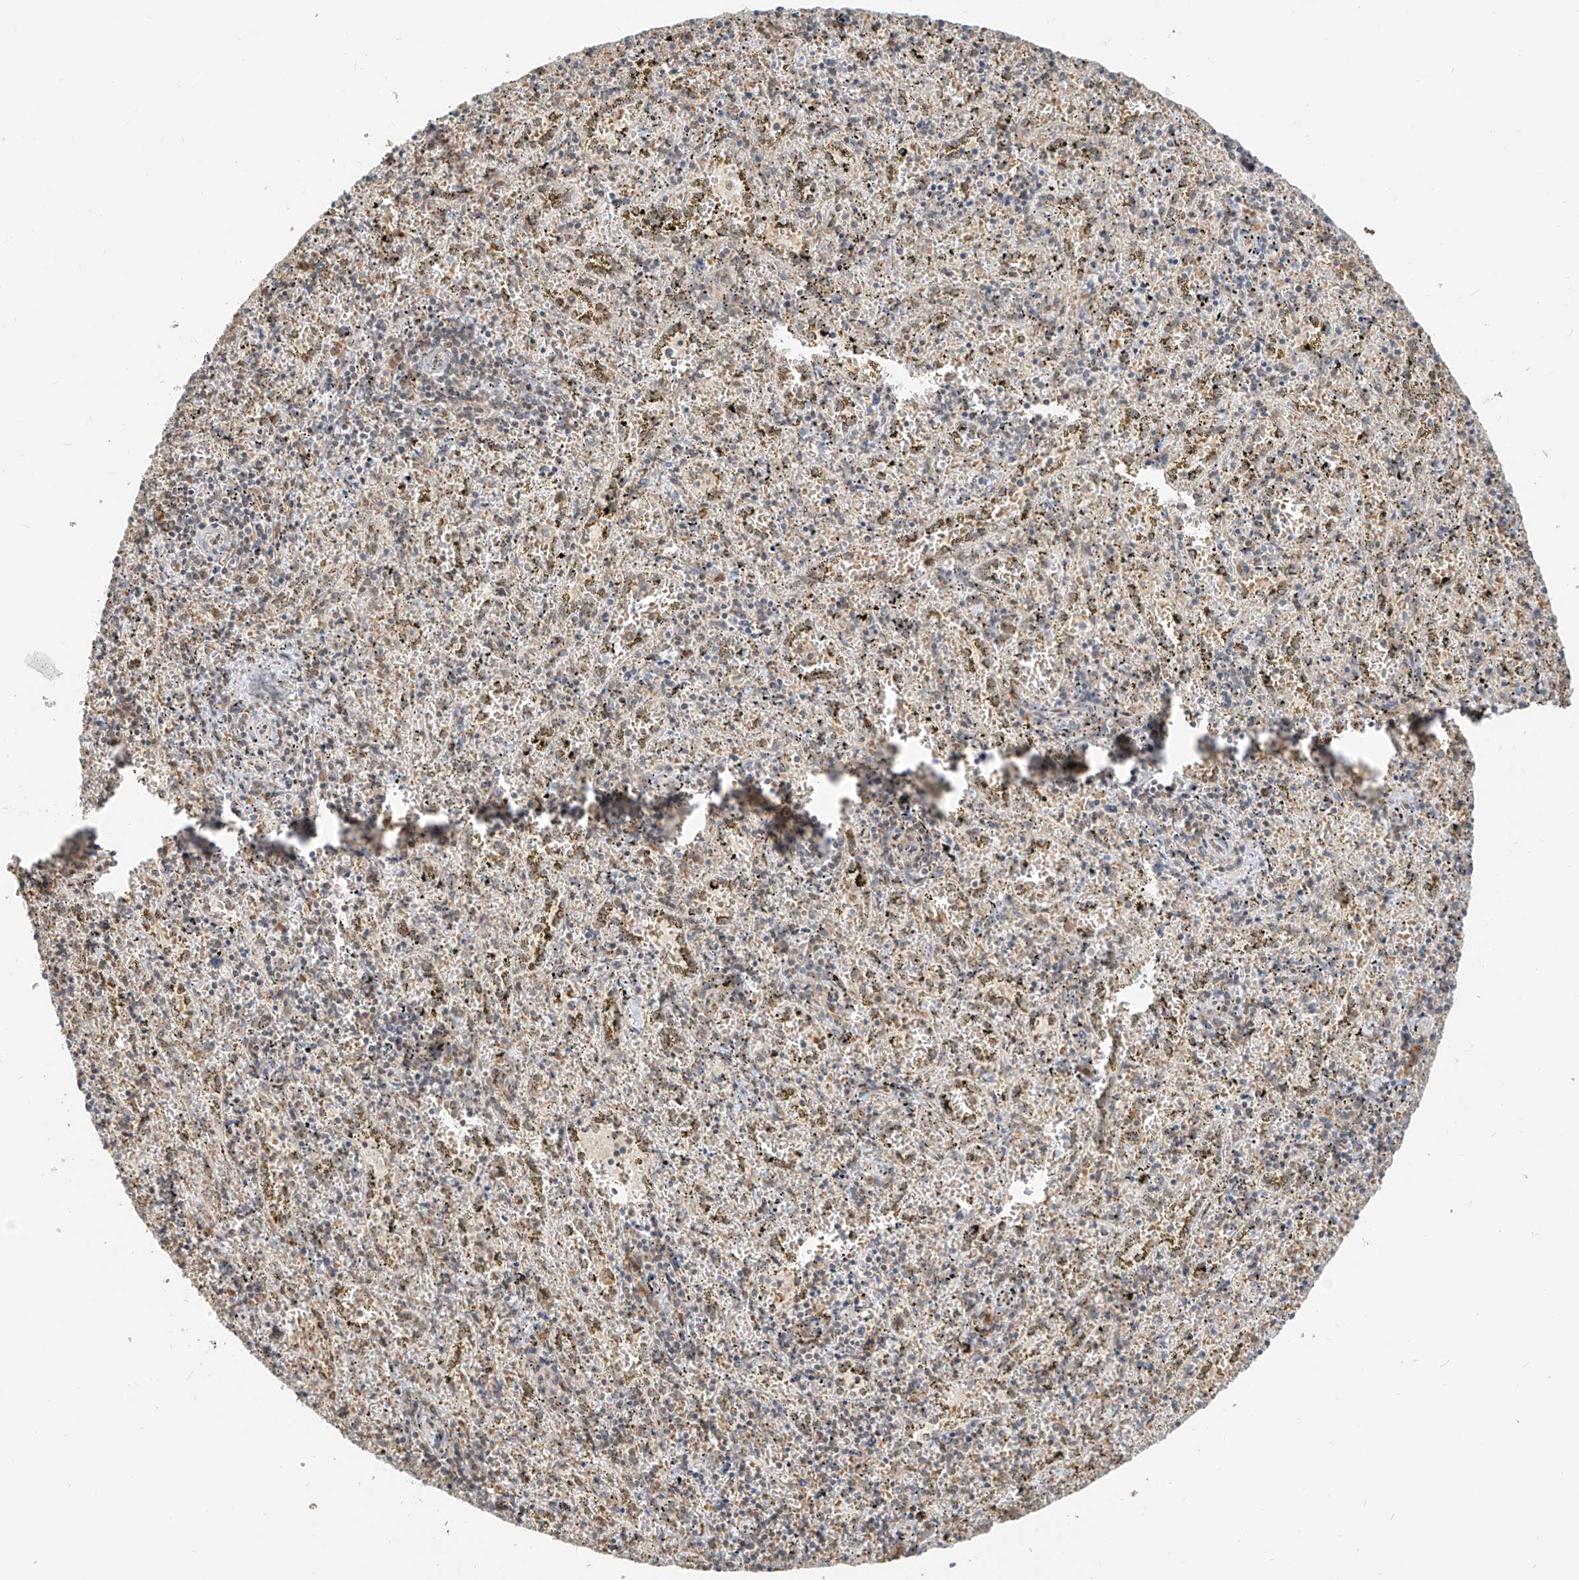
{"staining": {"intensity": "negative", "quantity": "none", "location": "none"}, "tissue": "spleen", "cell_type": "Cells in red pulp", "image_type": "normal", "snomed": [{"axis": "morphology", "description": "Normal tissue, NOS"}, {"axis": "topography", "description": "Spleen"}], "caption": "DAB (3,3'-diaminobenzidine) immunohistochemical staining of normal human spleen displays no significant expression in cells in red pulp. Brightfield microscopy of immunohistochemistry (IHC) stained with DAB (3,3'-diaminobenzidine) (brown) and hematoxylin (blue), captured at high magnification.", "gene": "ZMYM2", "patient": {"sex": "male", "age": 11}}